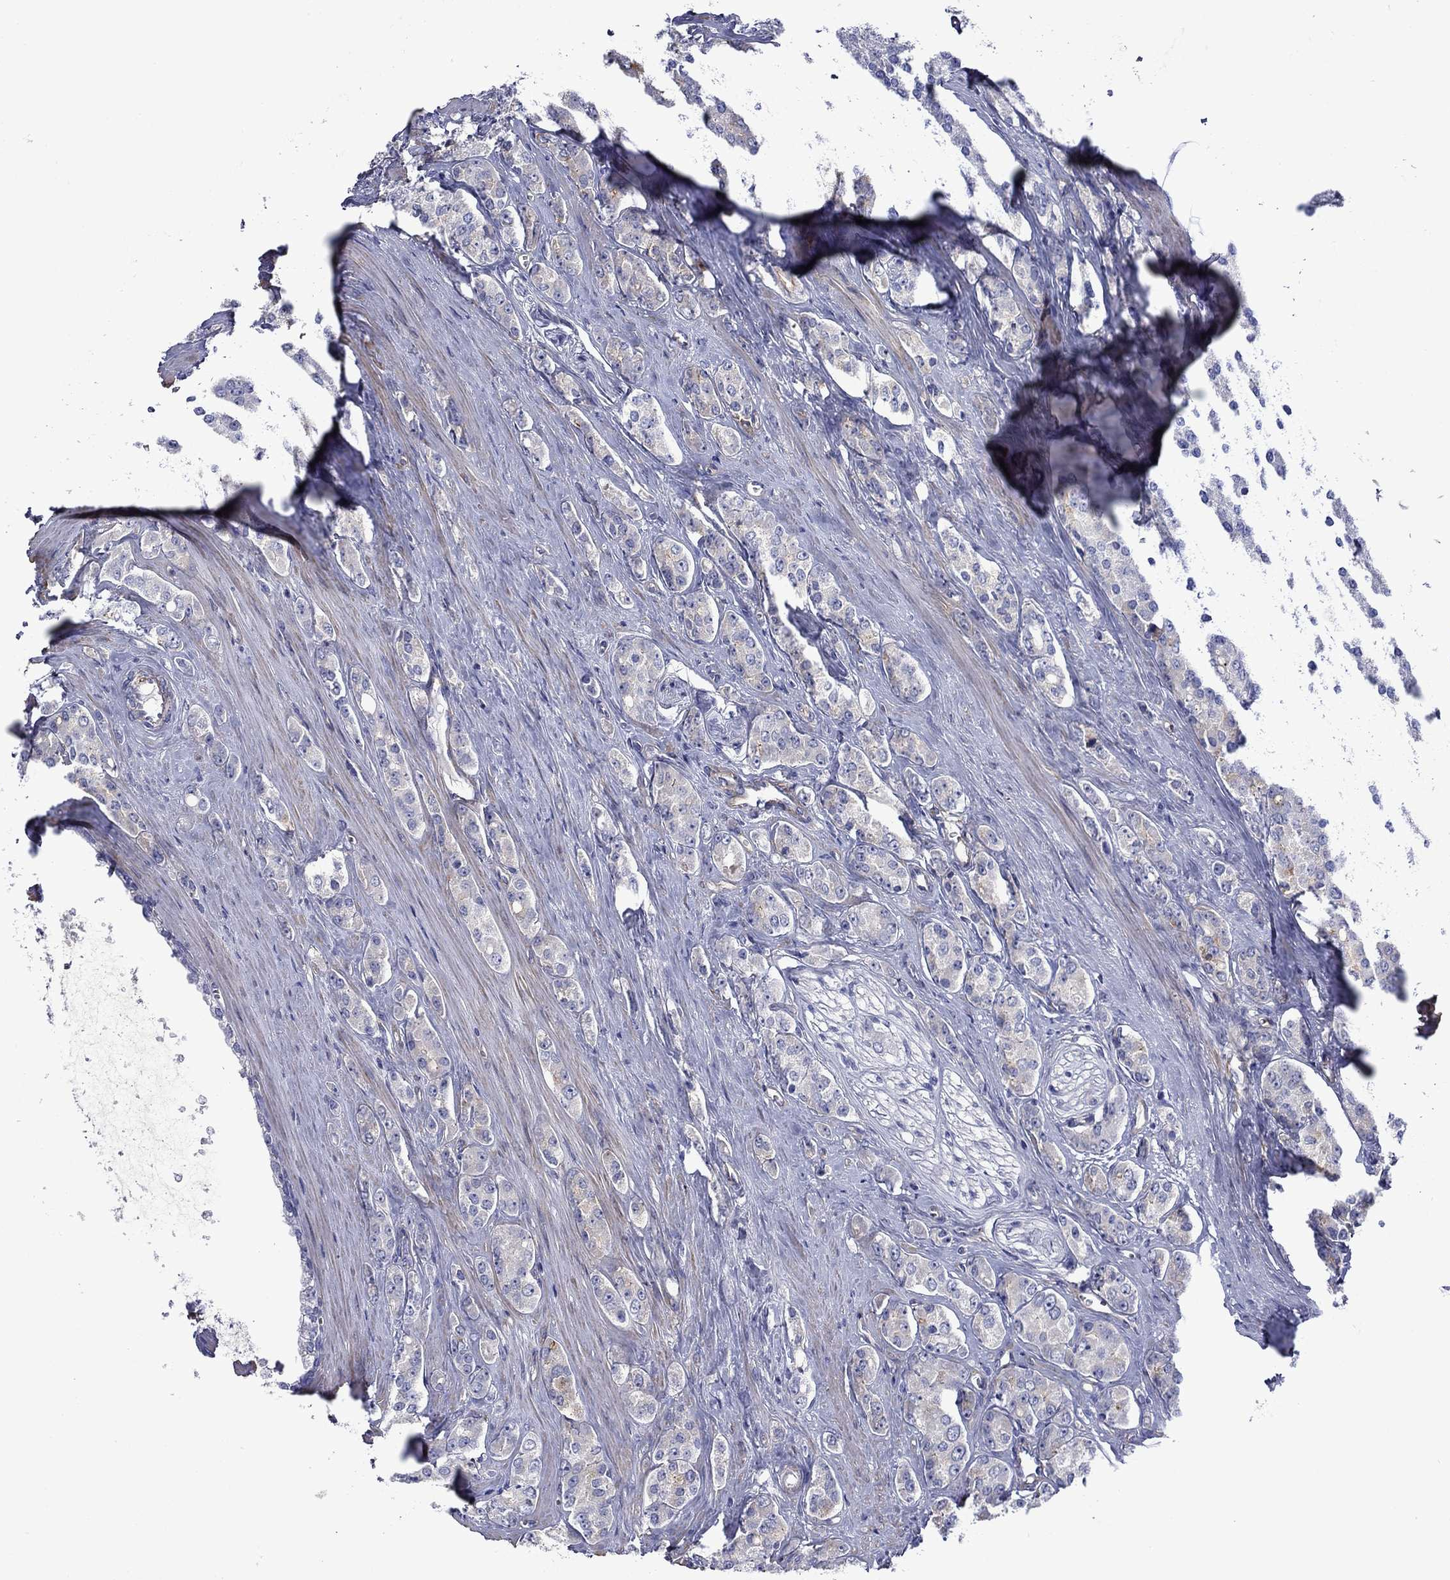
{"staining": {"intensity": "negative", "quantity": "none", "location": "none"}, "tissue": "prostate cancer", "cell_type": "Tumor cells", "image_type": "cancer", "snomed": [{"axis": "morphology", "description": "Adenocarcinoma, NOS"}, {"axis": "topography", "description": "Prostate"}], "caption": "IHC photomicrograph of prostate cancer stained for a protein (brown), which exhibits no expression in tumor cells. Brightfield microscopy of immunohistochemistry (IHC) stained with DAB (brown) and hematoxylin (blue), captured at high magnification.", "gene": "HSPG2", "patient": {"sex": "male", "age": 67}}